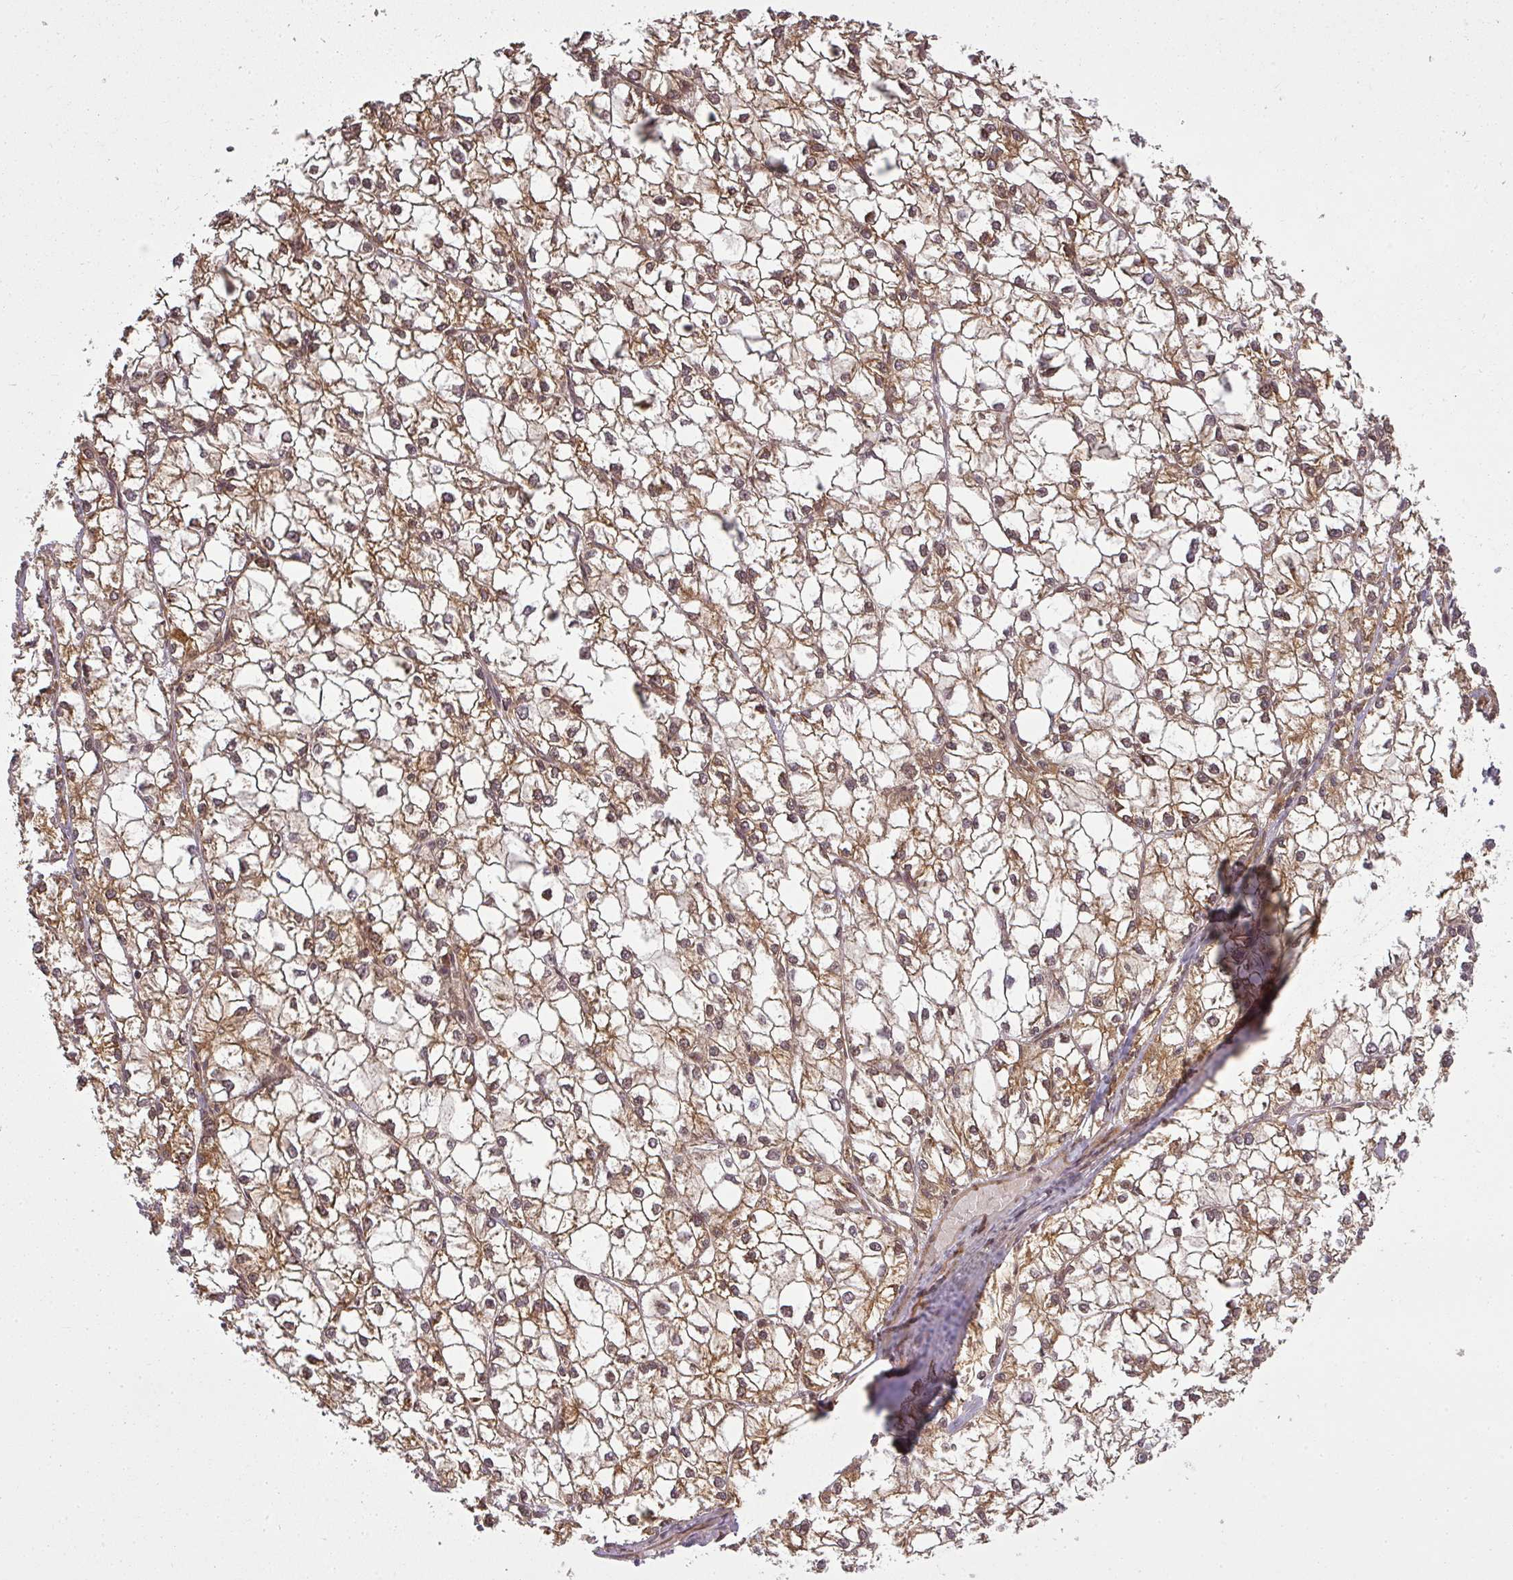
{"staining": {"intensity": "moderate", "quantity": ">75%", "location": "cytoplasmic/membranous,nuclear"}, "tissue": "liver cancer", "cell_type": "Tumor cells", "image_type": "cancer", "snomed": [{"axis": "morphology", "description": "Carcinoma, Hepatocellular, NOS"}, {"axis": "topography", "description": "Liver"}], "caption": "A histopathology image of liver cancer (hepatocellular carcinoma) stained for a protein reveals moderate cytoplasmic/membranous and nuclear brown staining in tumor cells. (IHC, brightfield microscopy, high magnification).", "gene": "PPP6R3", "patient": {"sex": "female", "age": 43}}